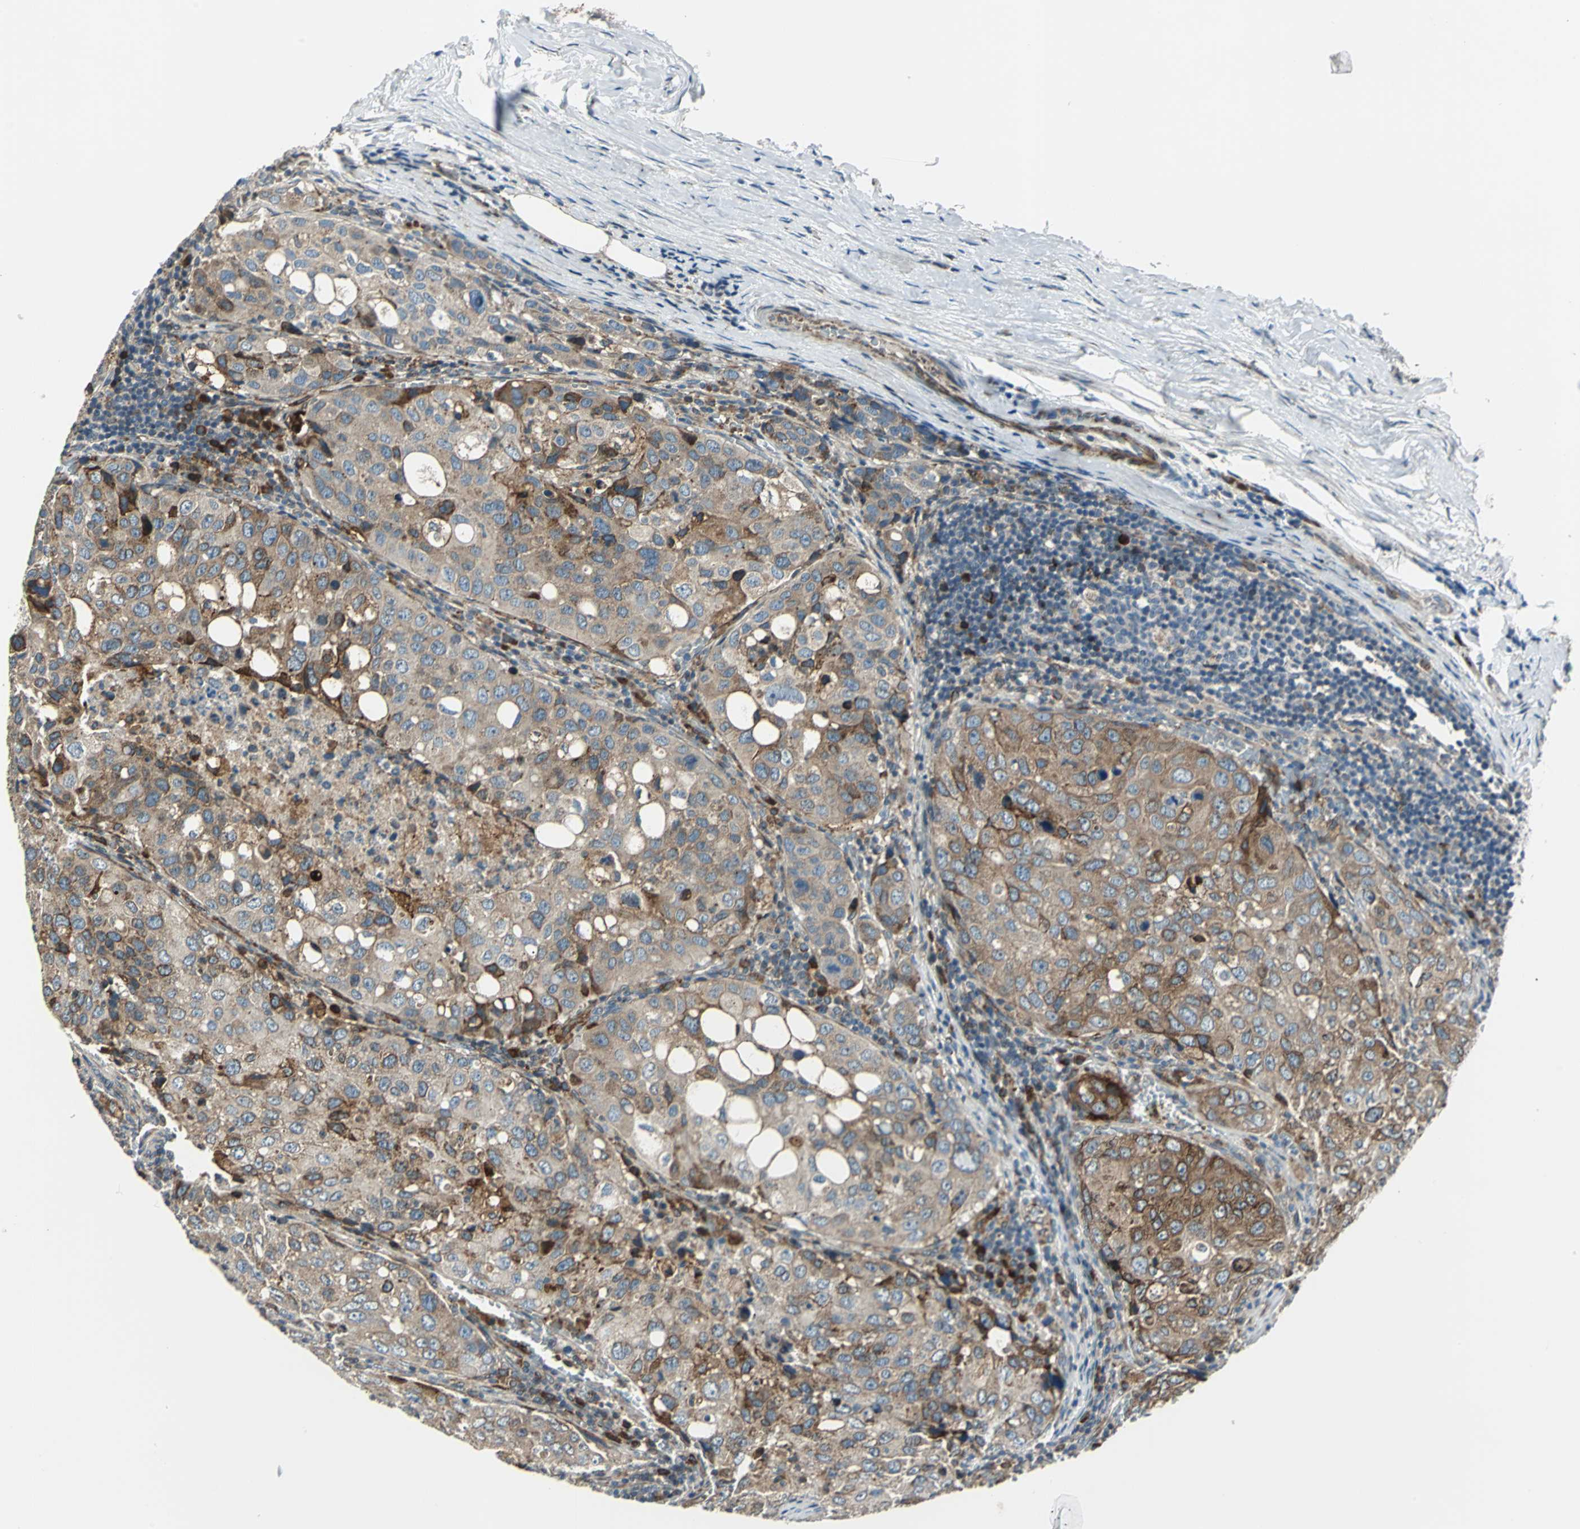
{"staining": {"intensity": "moderate", "quantity": ">75%", "location": "cytoplasmic/membranous"}, "tissue": "urothelial cancer", "cell_type": "Tumor cells", "image_type": "cancer", "snomed": [{"axis": "morphology", "description": "Urothelial carcinoma, High grade"}, {"axis": "topography", "description": "Lymph node"}, {"axis": "topography", "description": "Urinary bladder"}], "caption": "High-grade urothelial carcinoma stained with a brown dye reveals moderate cytoplasmic/membranous positive staining in approximately >75% of tumor cells.", "gene": "HTATIP2", "patient": {"sex": "male", "age": 51}}